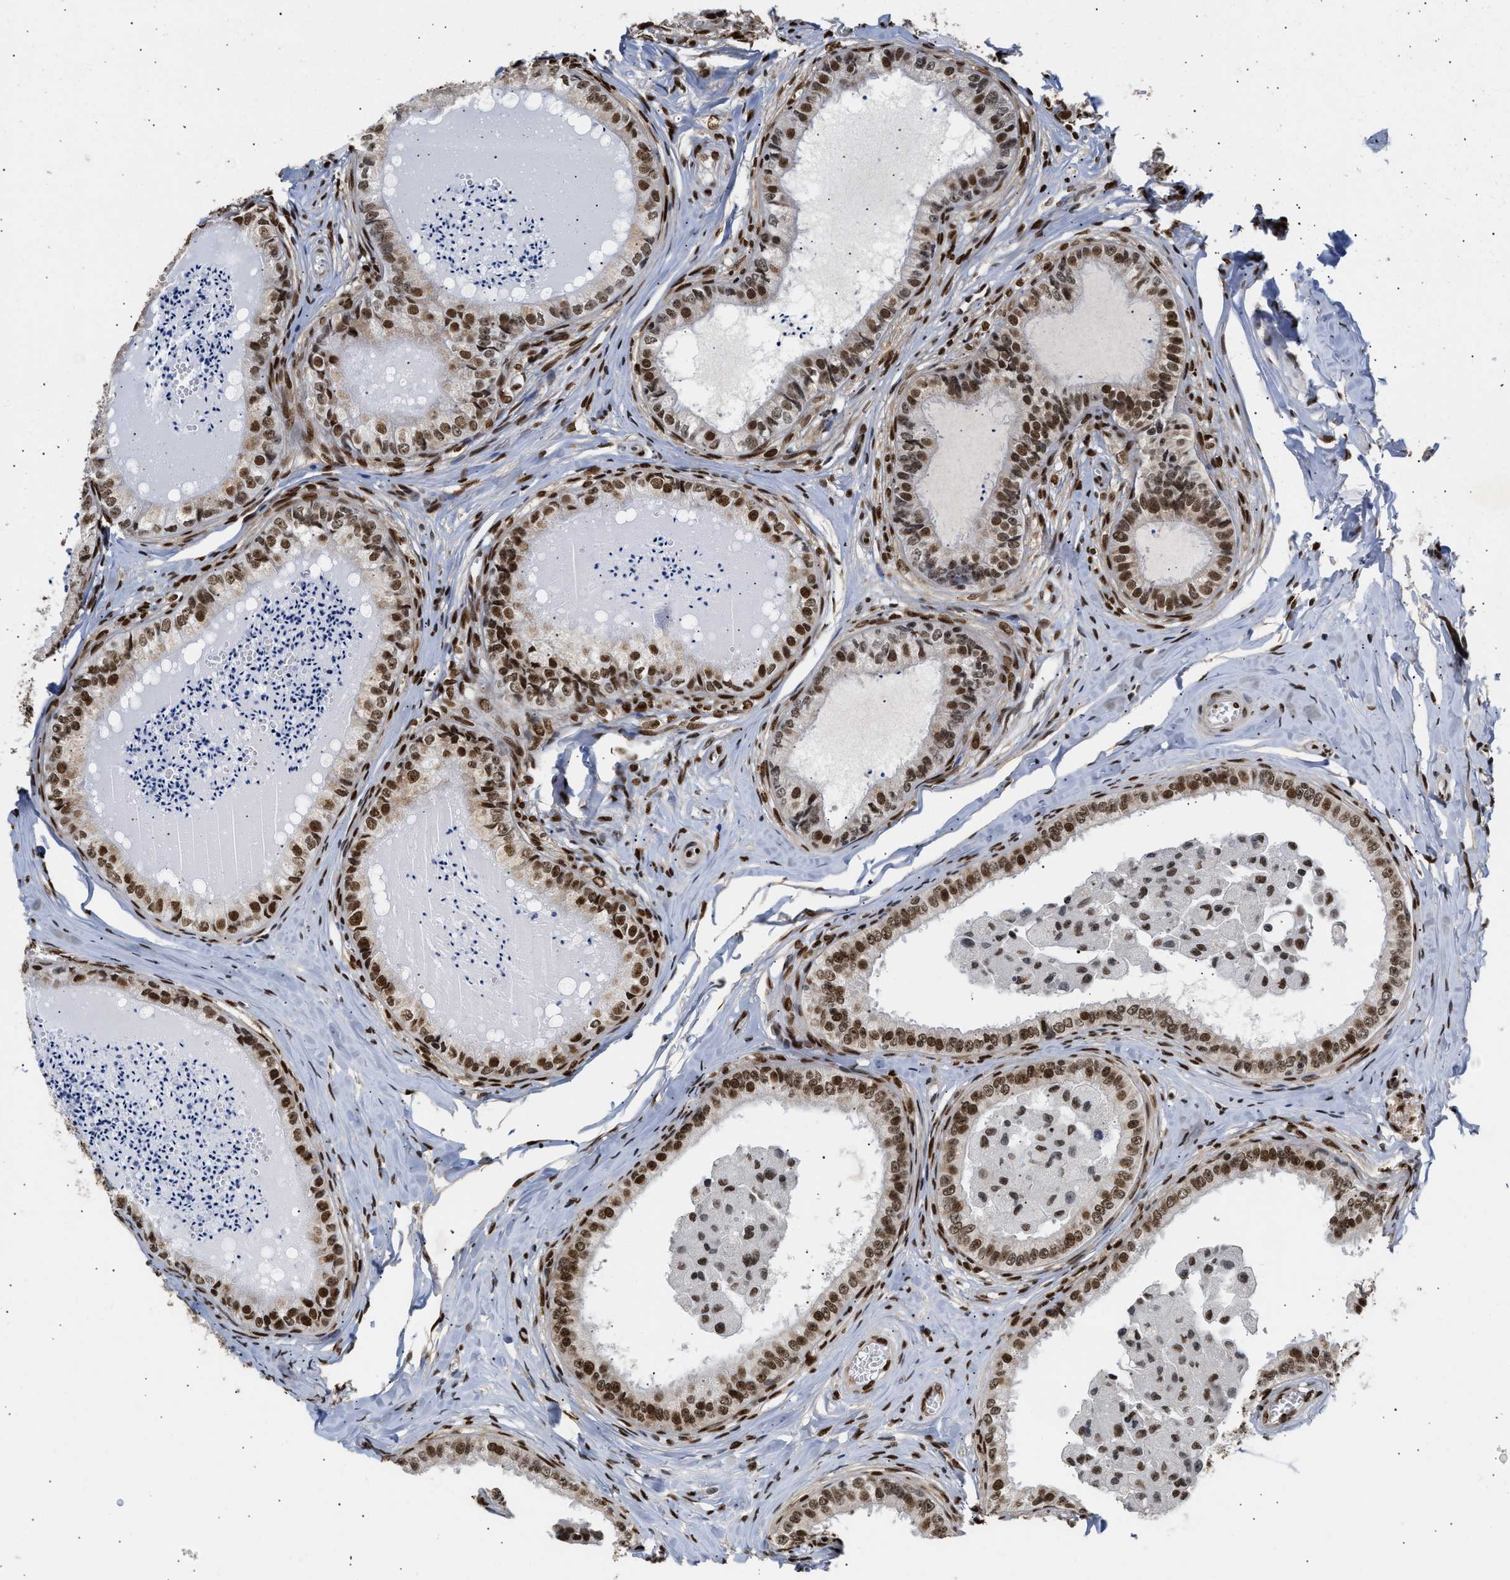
{"staining": {"intensity": "strong", "quantity": ">75%", "location": "nuclear"}, "tissue": "epididymis", "cell_type": "Glandular cells", "image_type": "normal", "snomed": [{"axis": "morphology", "description": "Normal tissue, NOS"}, {"axis": "topography", "description": "Epididymis"}], "caption": "Strong nuclear expression is identified in approximately >75% of glandular cells in unremarkable epididymis.", "gene": "PSIP1", "patient": {"sex": "male", "age": 31}}